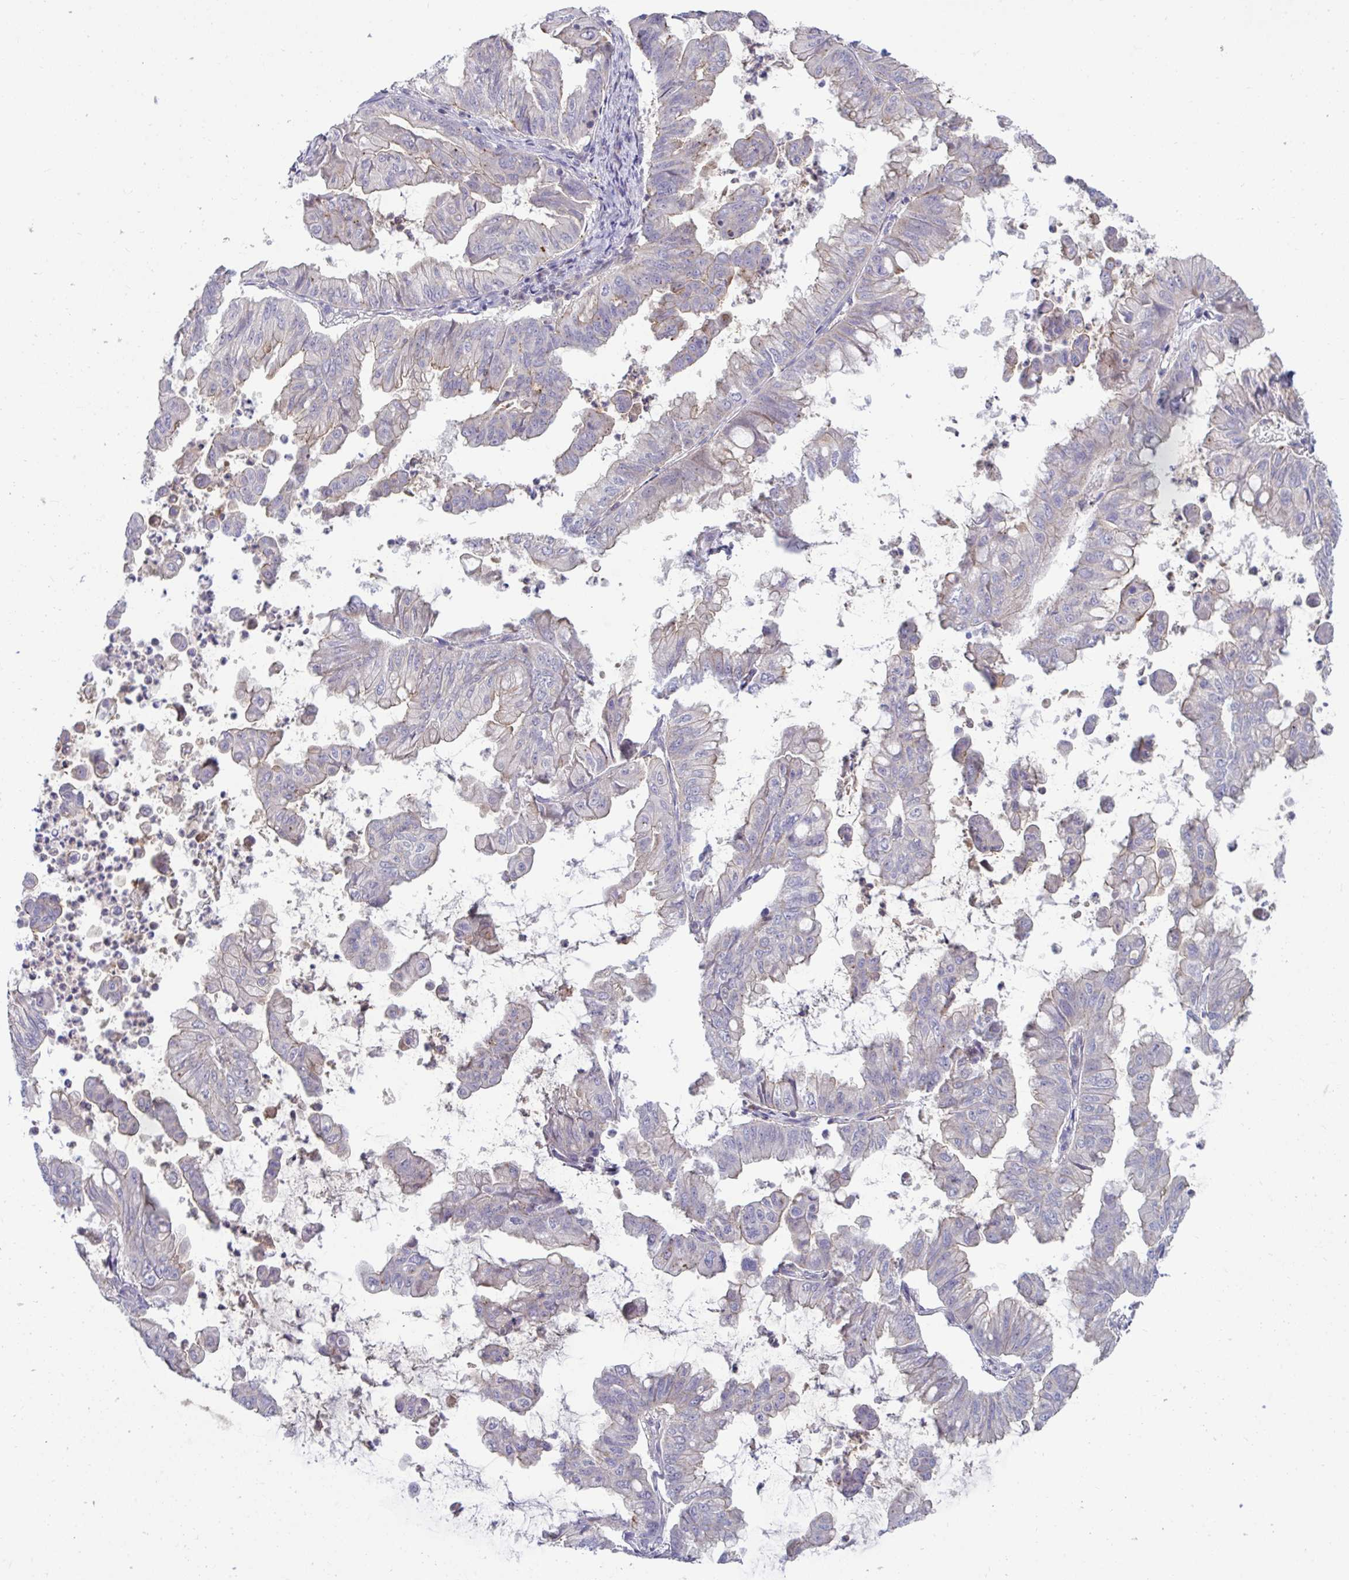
{"staining": {"intensity": "weak", "quantity": "<25%", "location": "cytoplasmic/membranous"}, "tissue": "stomach cancer", "cell_type": "Tumor cells", "image_type": "cancer", "snomed": [{"axis": "morphology", "description": "Adenocarcinoma, NOS"}, {"axis": "topography", "description": "Stomach, upper"}], "caption": "This is a micrograph of immunohistochemistry (IHC) staining of adenocarcinoma (stomach), which shows no expression in tumor cells. Brightfield microscopy of immunohistochemistry stained with DAB (brown) and hematoxylin (blue), captured at high magnification.", "gene": "IST1", "patient": {"sex": "male", "age": 80}}